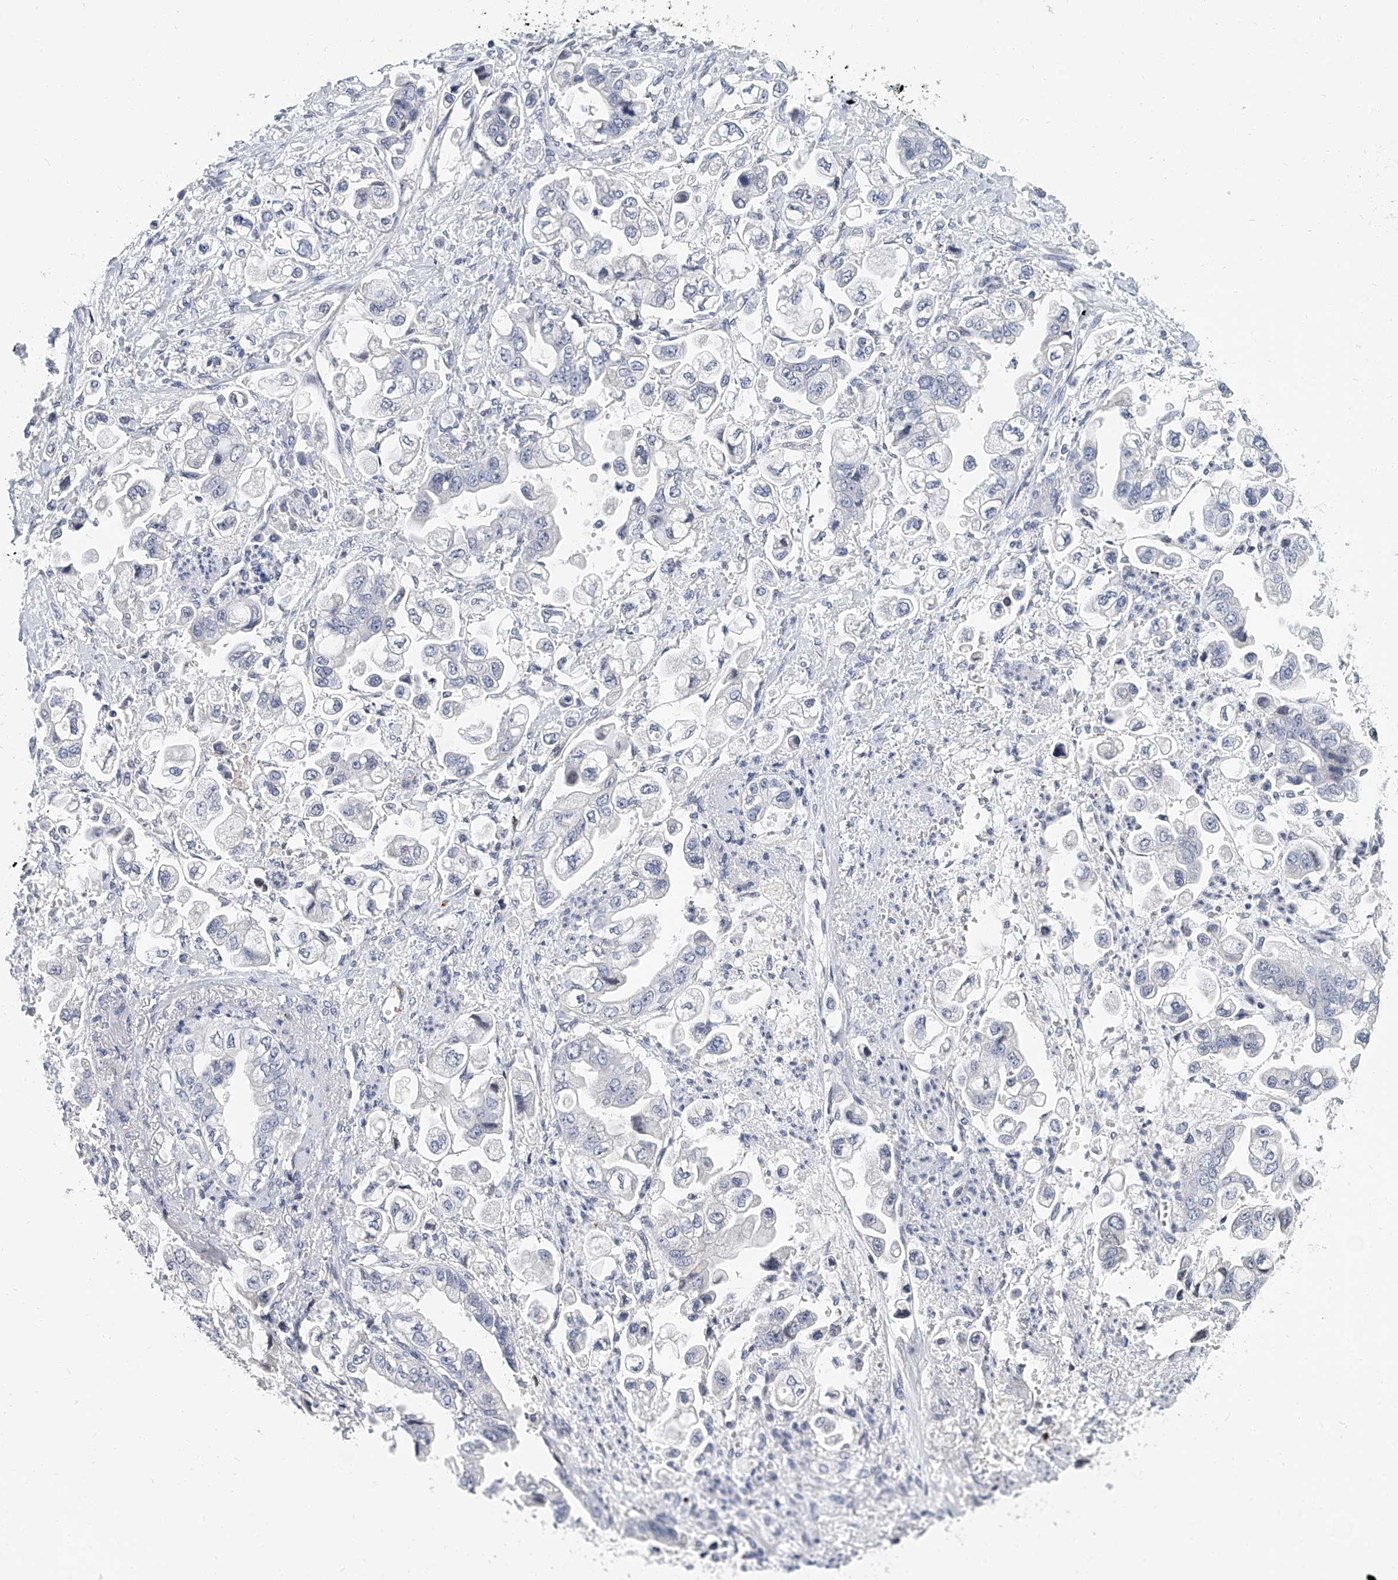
{"staining": {"intensity": "negative", "quantity": "none", "location": "none"}, "tissue": "stomach cancer", "cell_type": "Tumor cells", "image_type": "cancer", "snomed": [{"axis": "morphology", "description": "Adenocarcinoma, NOS"}, {"axis": "topography", "description": "Stomach"}], "caption": "Human stomach cancer stained for a protein using immunohistochemistry (IHC) reveals no staining in tumor cells.", "gene": "KIRREL1", "patient": {"sex": "male", "age": 62}}